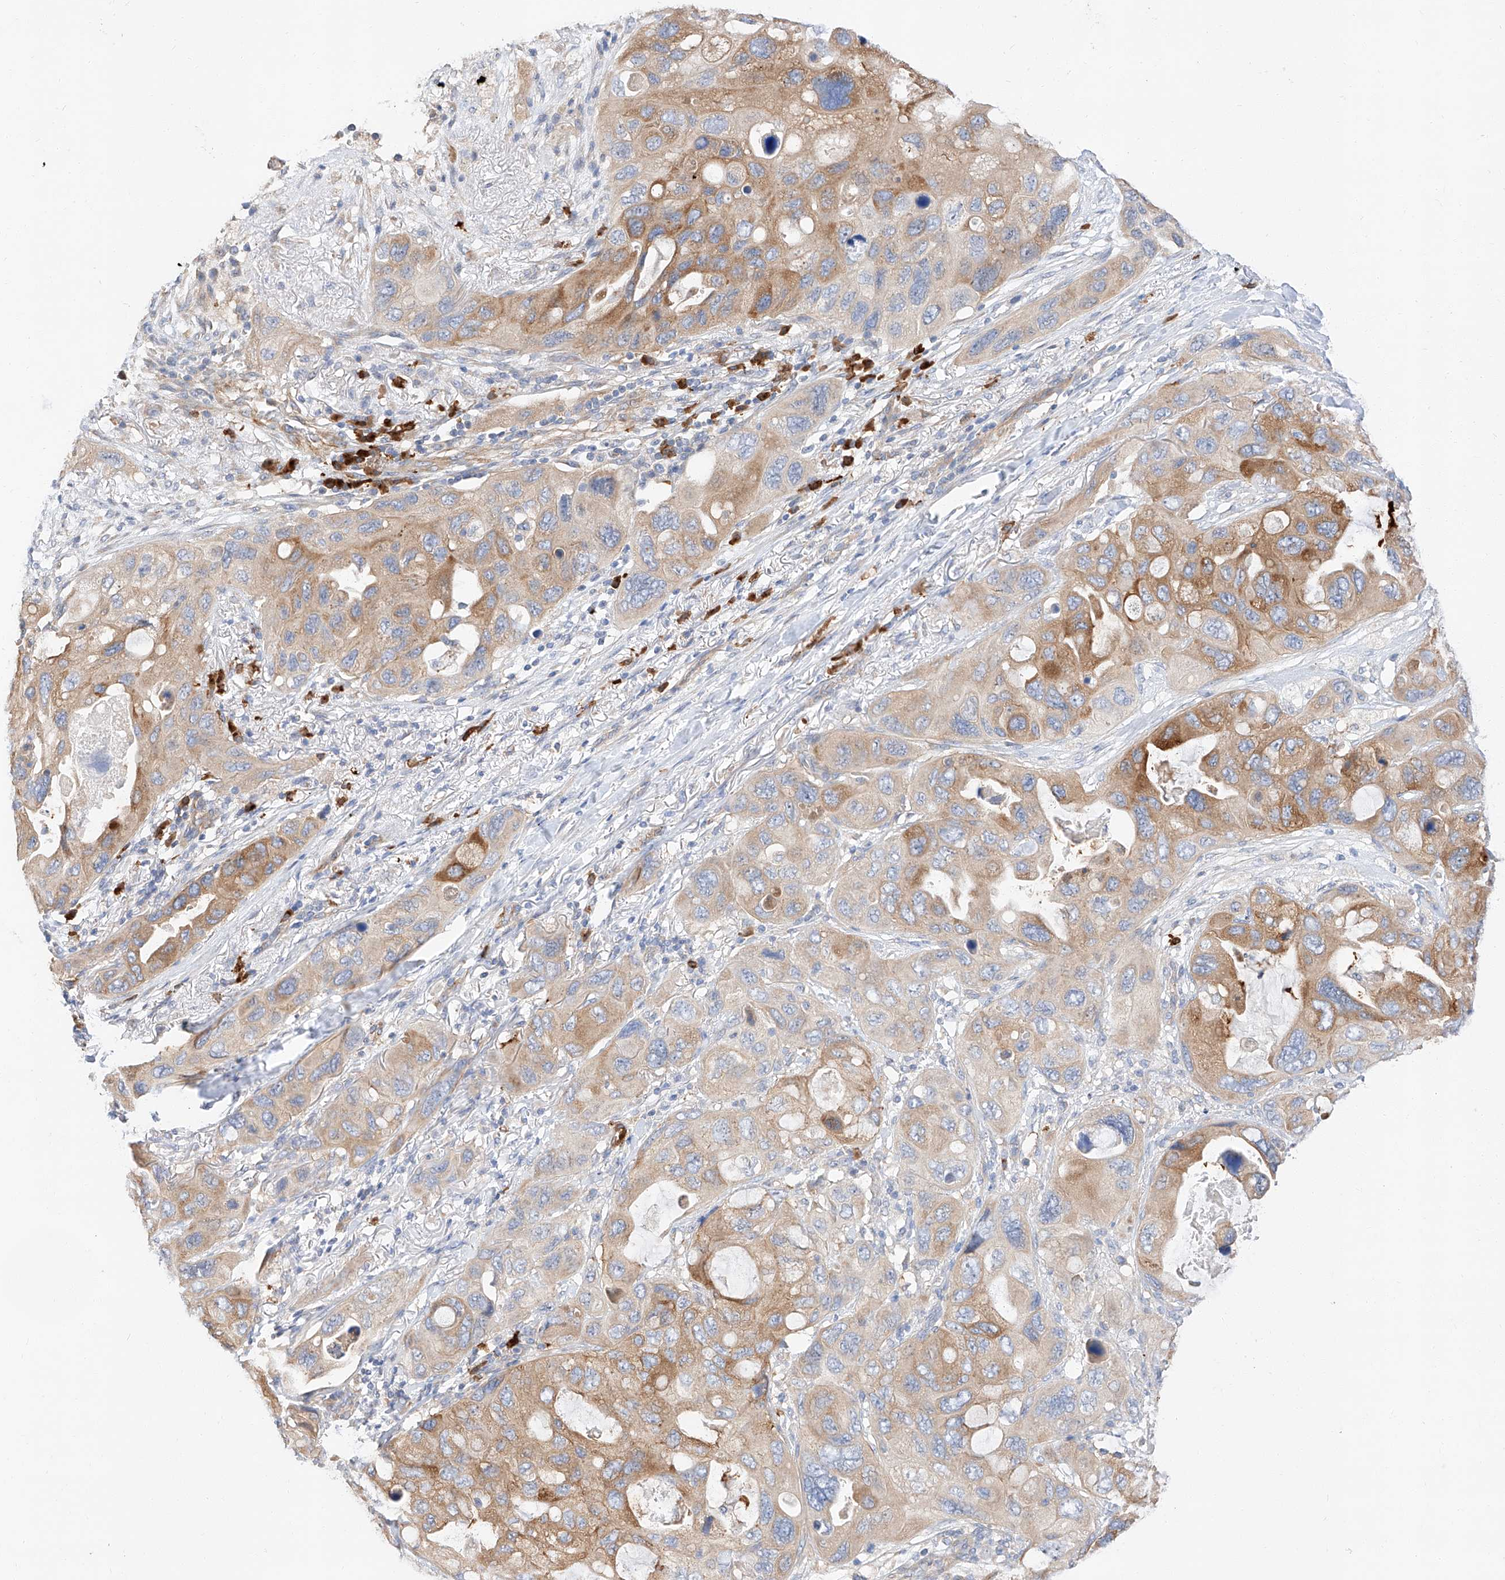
{"staining": {"intensity": "moderate", "quantity": "25%-75%", "location": "cytoplasmic/membranous"}, "tissue": "lung cancer", "cell_type": "Tumor cells", "image_type": "cancer", "snomed": [{"axis": "morphology", "description": "Squamous cell carcinoma, NOS"}, {"axis": "topography", "description": "Lung"}], "caption": "Lung cancer (squamous cell carcinoma) stained with a brown dye shows moderate cytoplasmic/membranous positive expression in about 25%-75% of tumor cells.", "gene": "GLMN", "patient": {"sex": "female", "age": 73}}